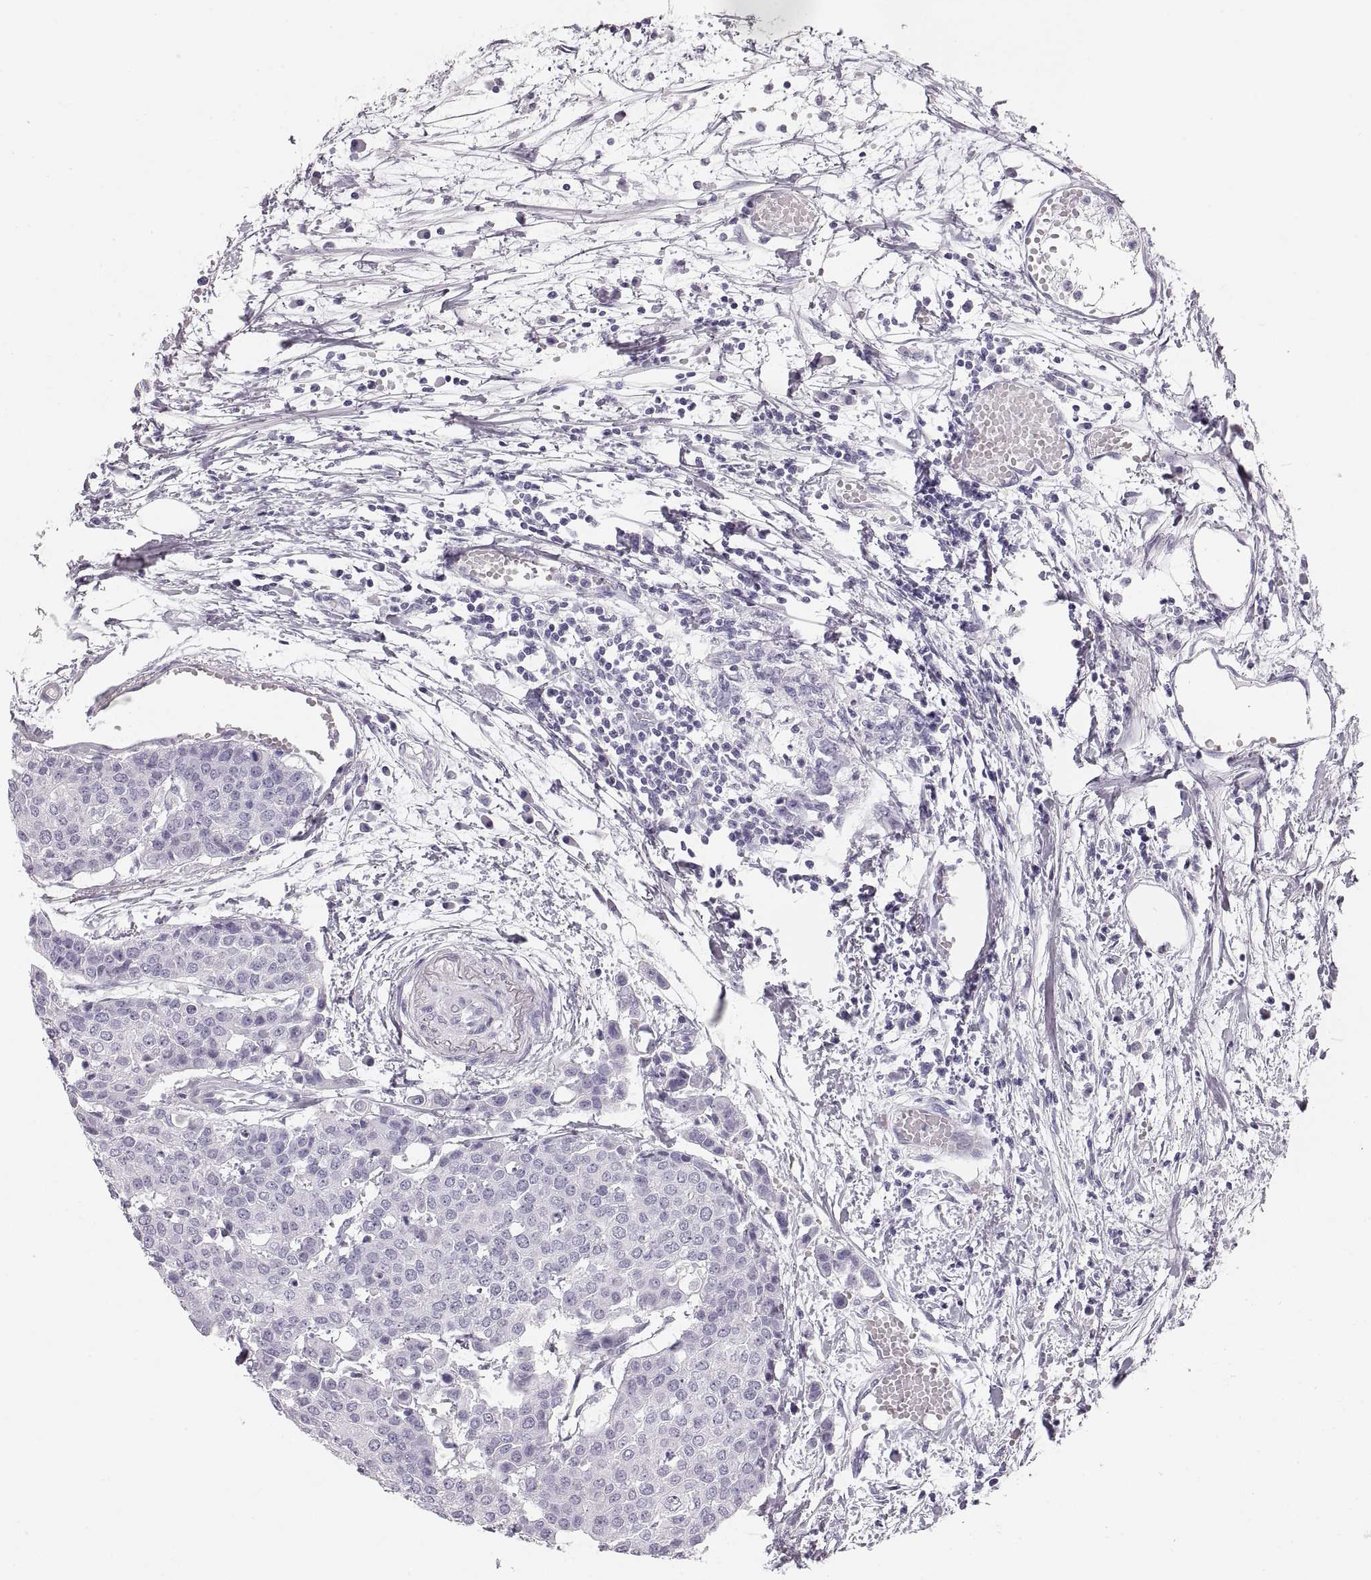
{"staining": {"intensity": "negative", "quantity": "none", "location": "none"}, "tissue": "carcinoid", "cell_type": "Tumor cells", "image_type": "cancer", "snomed": [{"axis": "morphology", "description": "Carcinoid, malignant, NOS"}, {"axis": "topography", "description": "Colon"}], "caption": "DAB (3,3'-diaminobenzidine) immunohistochemical staining of human carcinoid (malignant) exhibits no significant positivity in tumor cells.", "gene": "CRYAA", "patient": {"sex": "male", "age": 81}}